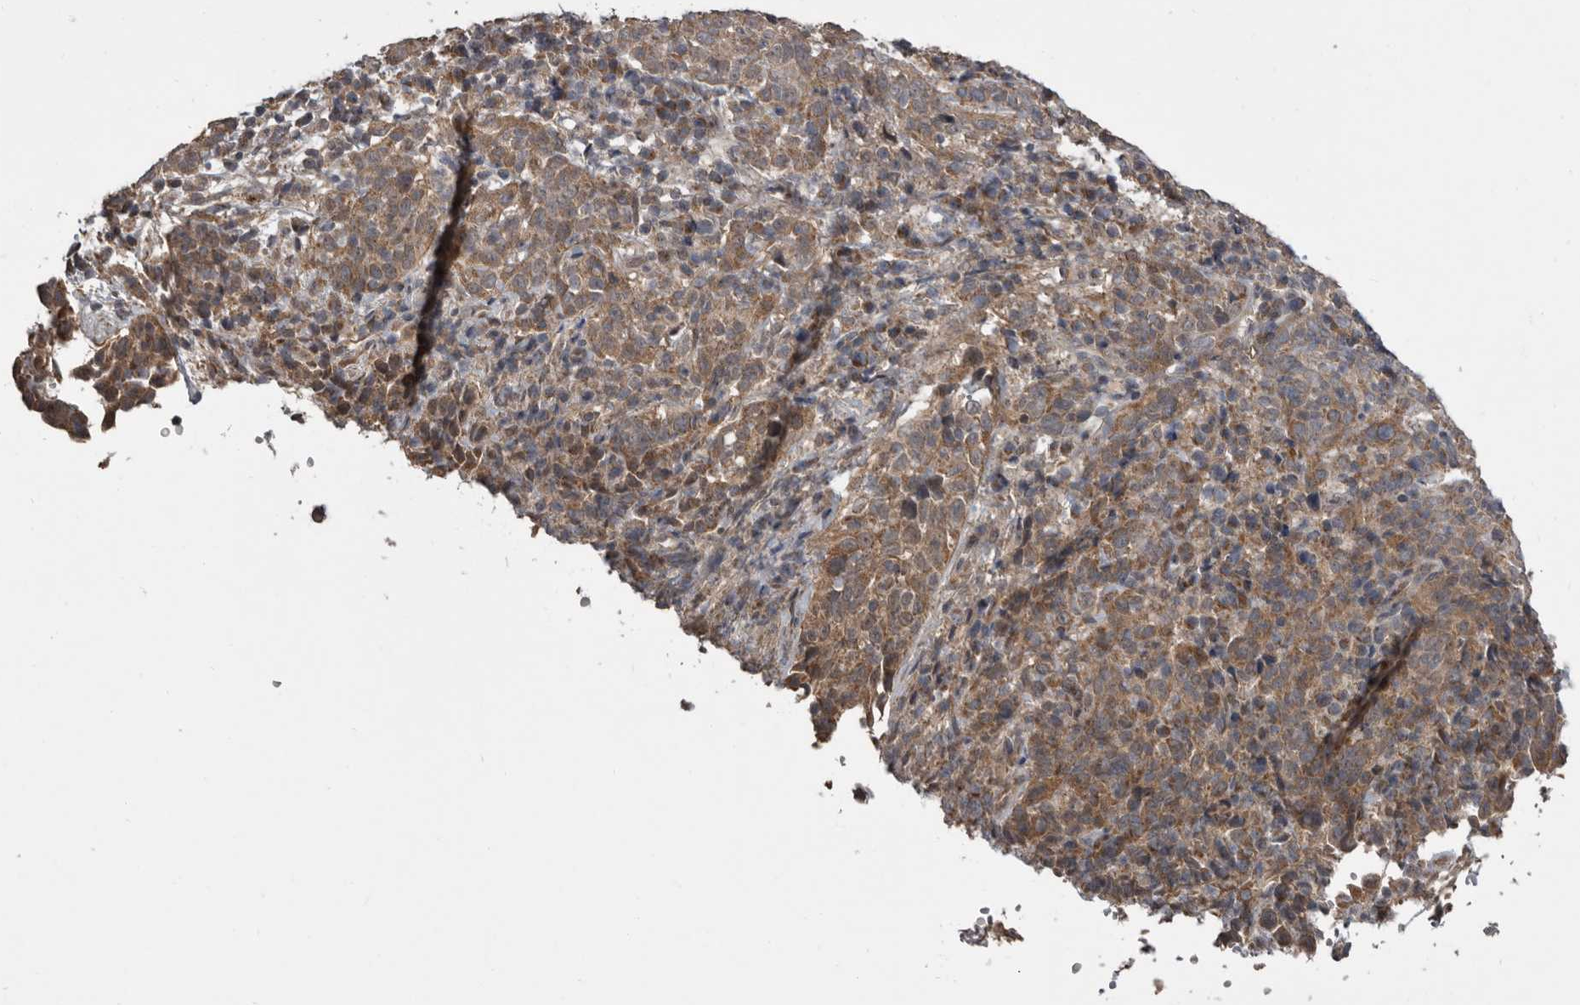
{"staining": {"intensity": "moderate", "quantity": ">75%", "location": "cytoplasmic/membranous"}, "tissue": "cervical cancer", "cell_type": "Tumor cells", "image_type": "cancer", "snomed": [{"axis": "morphology", "description": "Squamous cell carcinoma, NOS"}, {"axis": "topography", "description": "Cervix"}], "caption": "Immunohistochemical staining of human cervical squamous cell carcinoma exhibits moderate cytoplasmic/membranous protein positivity in about >75% of tumor cells.", "gene": "FGFR4", "patient": {"sex": "female", "age": 46}}